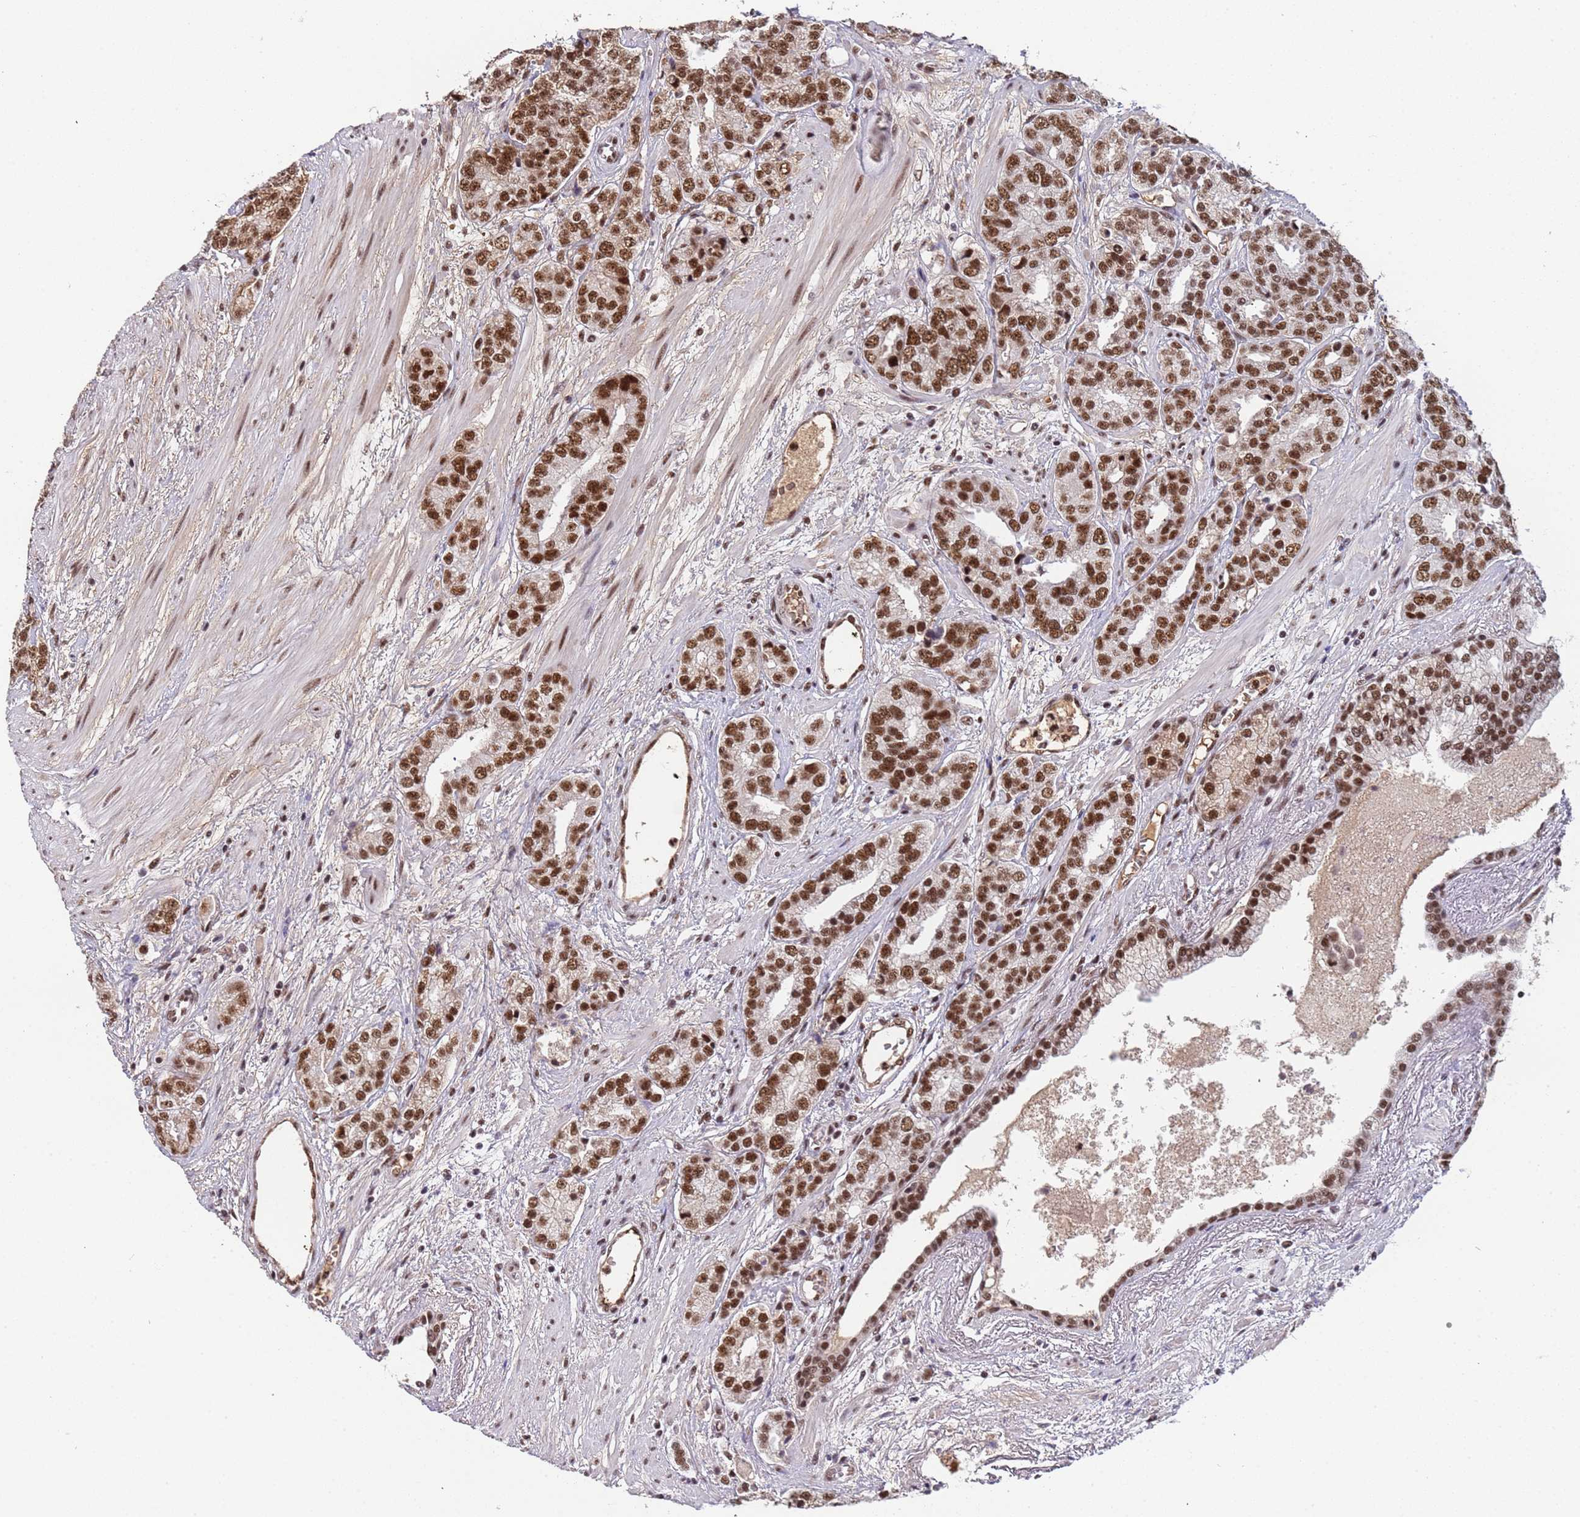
{"staining": {"intensity": "strong", "quantity": ">75%", "location": "nuclear"}, "tissue": "prostate cancer", "cell_type": "Tumor cells", "image_type": "cancer", "snomed": [{"axis": "morphology", "description": "Adenocarcinoma, High grade"}, {"axis": "topography", "description": "Prostate"}], "caption": "Brown immunohistochemical staining in human prostate cancer (adenocarcinoma (high-grade)) displays strong nuclear expression in approximately >75% of tumor cells.", "gene": "SRRT", "patient": {"sex": "male", "age": 71}}